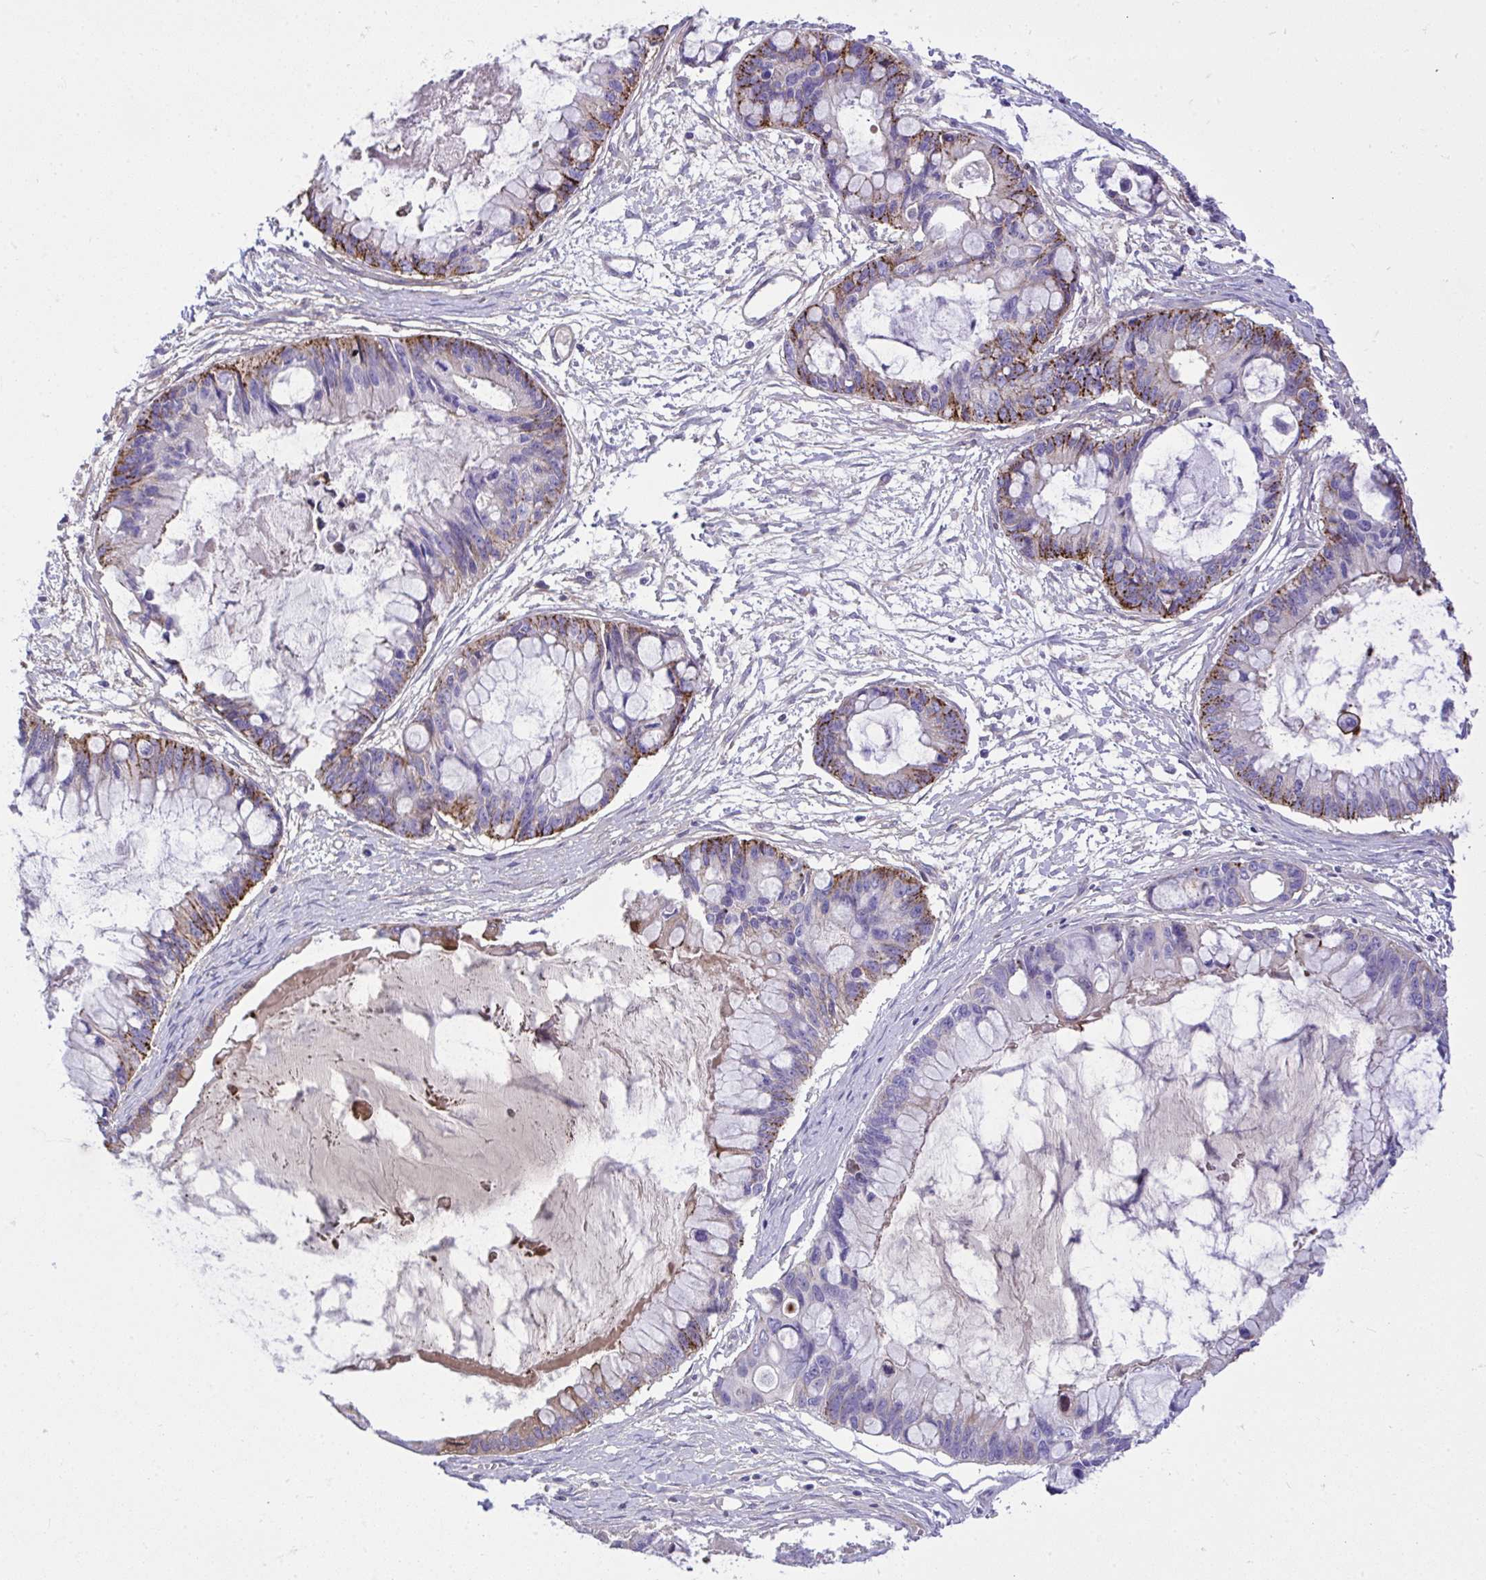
{"staining": {"intensity": "moderate", "quantity": "25%-75%", "location": "cytoplasmic/membranous"}, "tissue": "ovarian cancer", "cell_type": "Tumor cells", "image_type": "cancer", "snomed": [{"axis": "morphology", "description": "Cystadenocarcinoma, mucinous, NOS"}, {"axis": "topography", "description": "Ovary"}], "caption": "This is a micrograph of immunohistochemistry staining of mucinous cystadenocarcinoma (ovarian), which shows moderate expression in the cytoplasmic/membranous of tumor cells.", "gene": "HRG", "patient": {"sex": "female", "age": 63}}